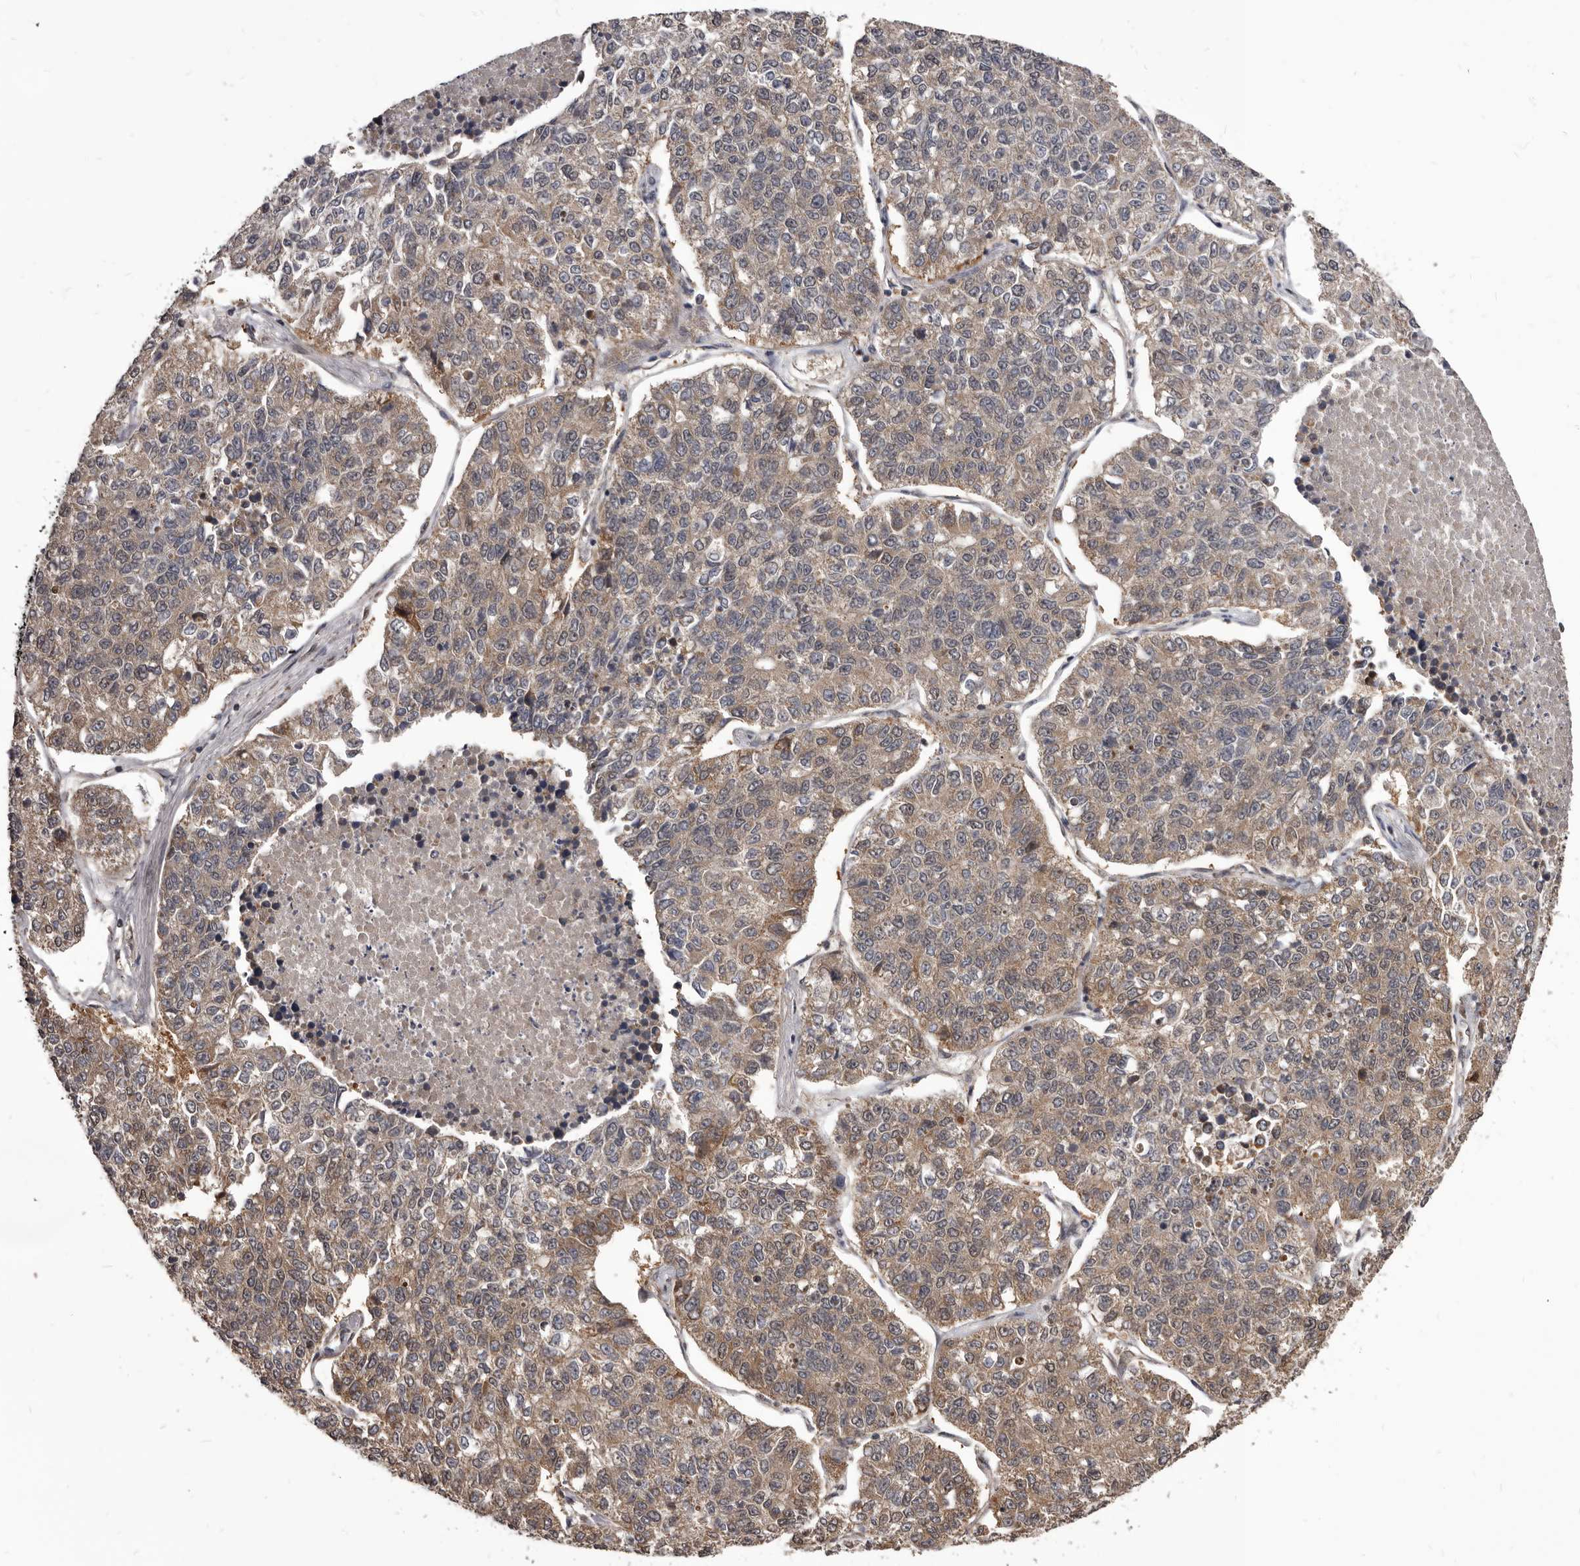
{"staining": {"intensity": "weak", "quantity": "25%-75%", "location": "cytoplasmic/membranous"}, "tissue": "lung cancer", "cell_type": "Tumor cells", "image_type": "cancer", "snomed": [{"axis": "morphology", "description": "Adenocarcinoma, NOS"}, {"axis": "topography", "description": "Lung"}], "caption": "Lung cancer (adenocarcinoma) stained for a protein demonstrates weak cytoplasmic/membranous positivity in tumor cells.", "gene": "MAP3K14", "patient": {"sex": "male", "age": 49}}